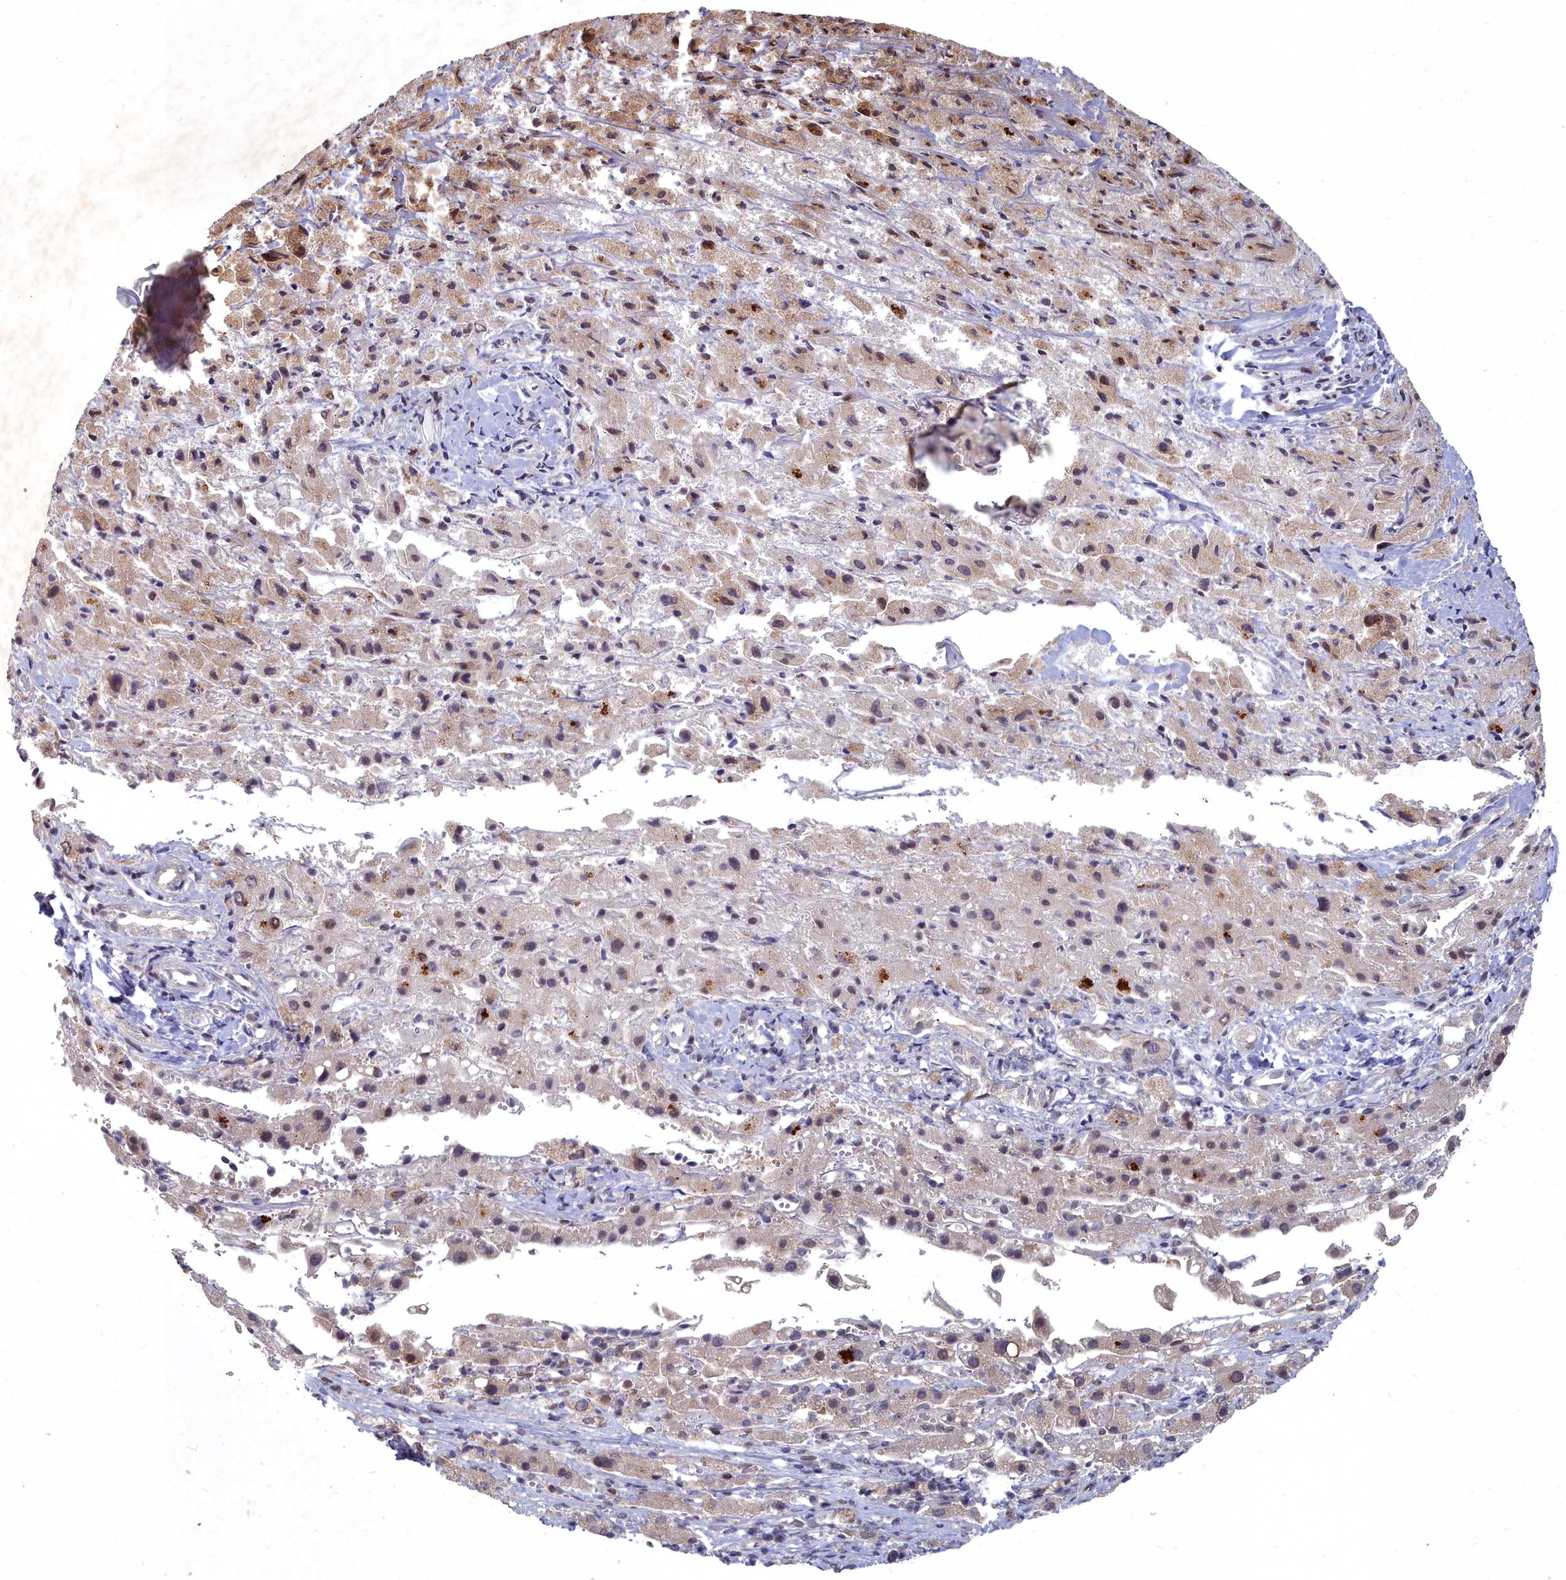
{"staining": {"intensity": "moderate", "quantity": "<25%", "location": "cytoplasmic/membranous,nuclear"}, "tissue": "liver cancer", "cell_type": "Tumor cells", "image_type": "cancer", "snomed": [{"axis": "morphology", "description": "Carcinoma, Hepatocellular, NOS"}, {"axis": "topography", "description": "Liver"}], "caption": "DAB immunohistochemical staining of human hepatocellular carcinoma (liver) shows moderate cytoplasmic/membranous and nuclear protein positivity in approximately <25% of tumor cells.", "gene": "RPS27A", "patient": {"sex": "female", "age": 58}}